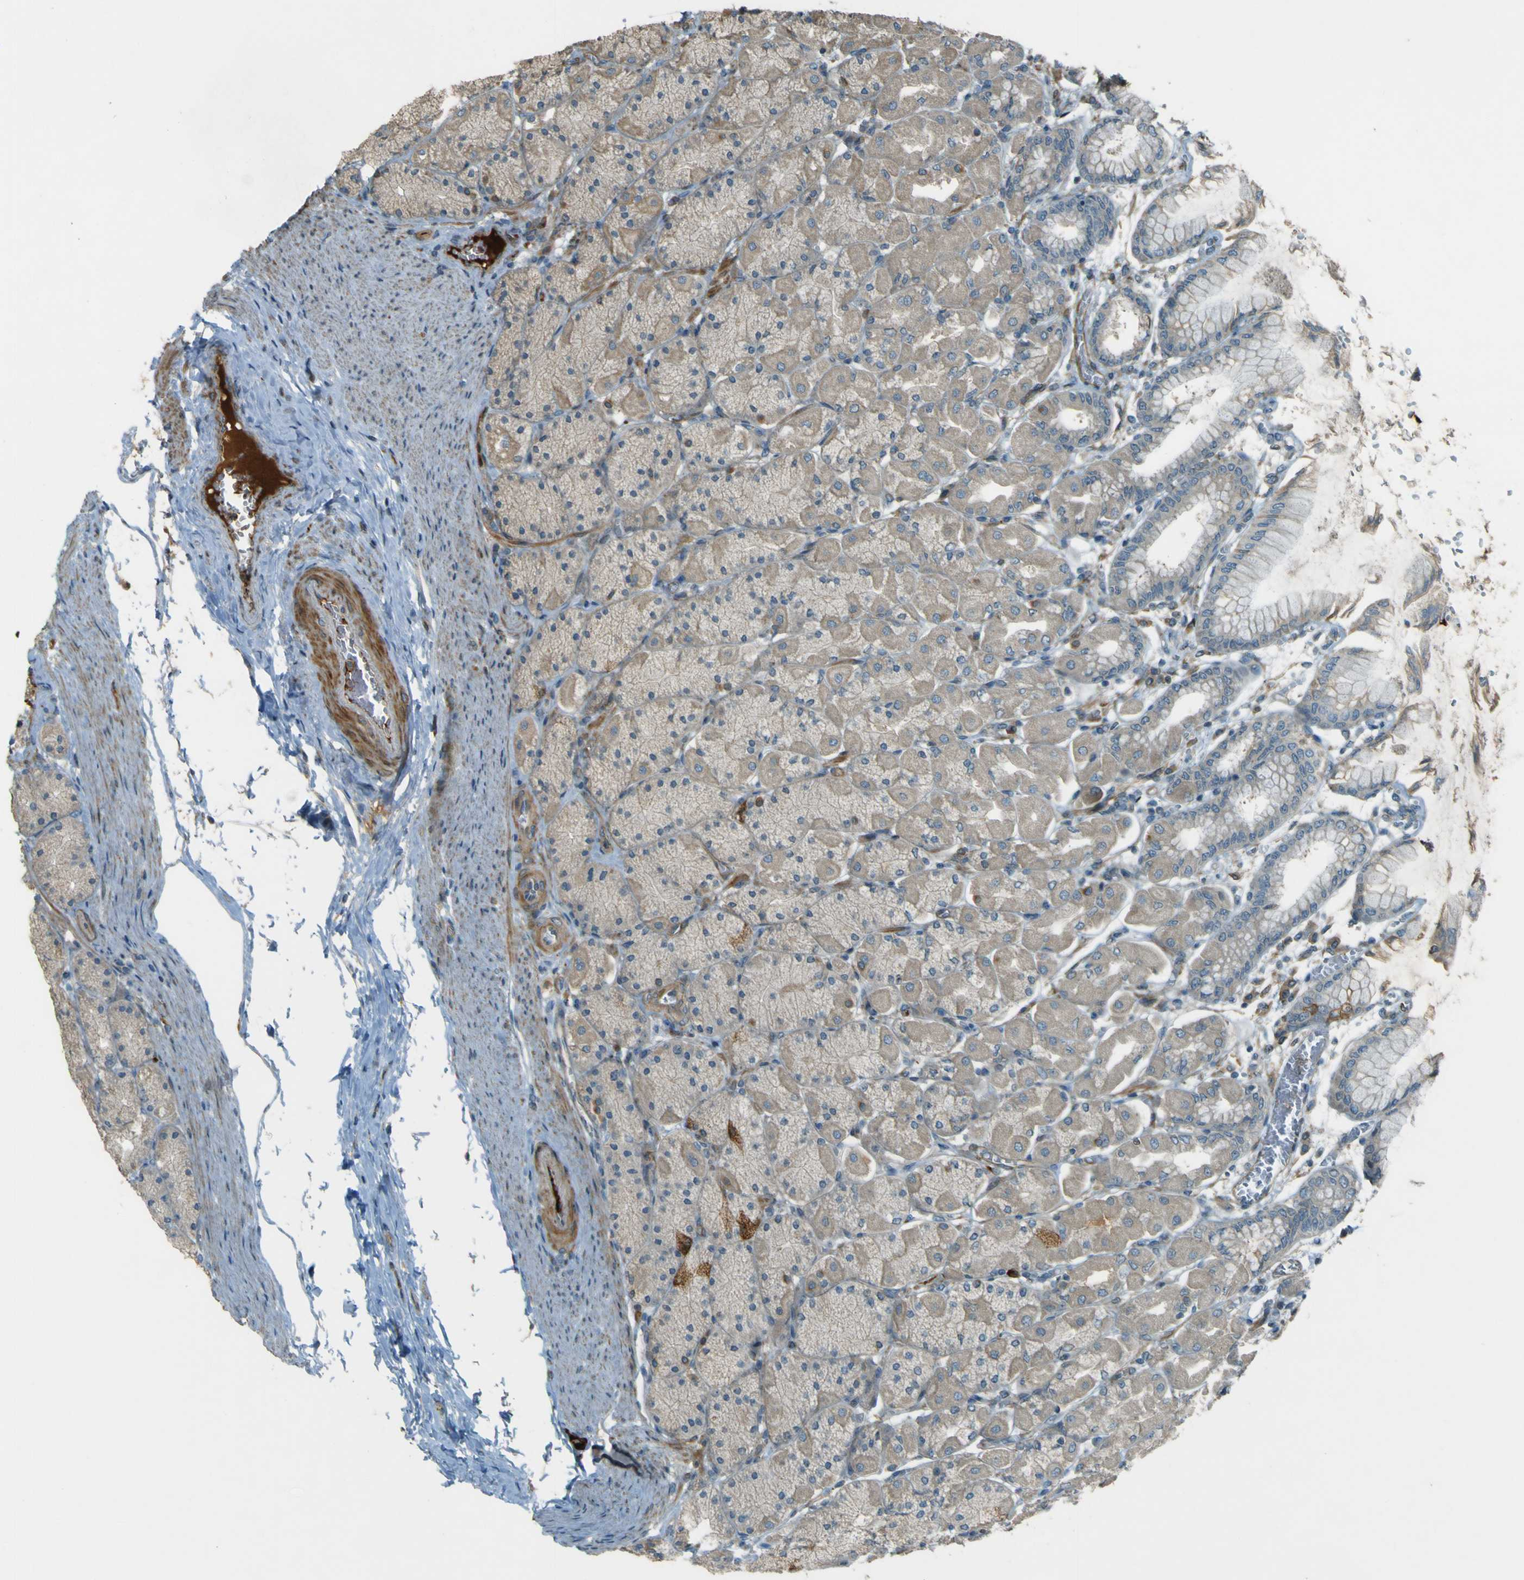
{"staining": {"intensity": "strong", "quantity": "25%-75%", "location": "cytoplasmic/membranous"}, "tissue": "stomach", "cell_type": "Glandular cells", "image_type": "normal", "snomed": [{"axis": "morphology", "description": "Normal tissue, NOS"}, {"axis": "topography", "description": "Stomach, upper"}], "caption": "DAB immunohistochemical staining of normal human stomach displays strong cytoplasmic/membranous protein positivity in approximately 25%-75% of glandular cells.", "gene": "LPCAT1", "patient": {"sex": "female", "age": 56}}